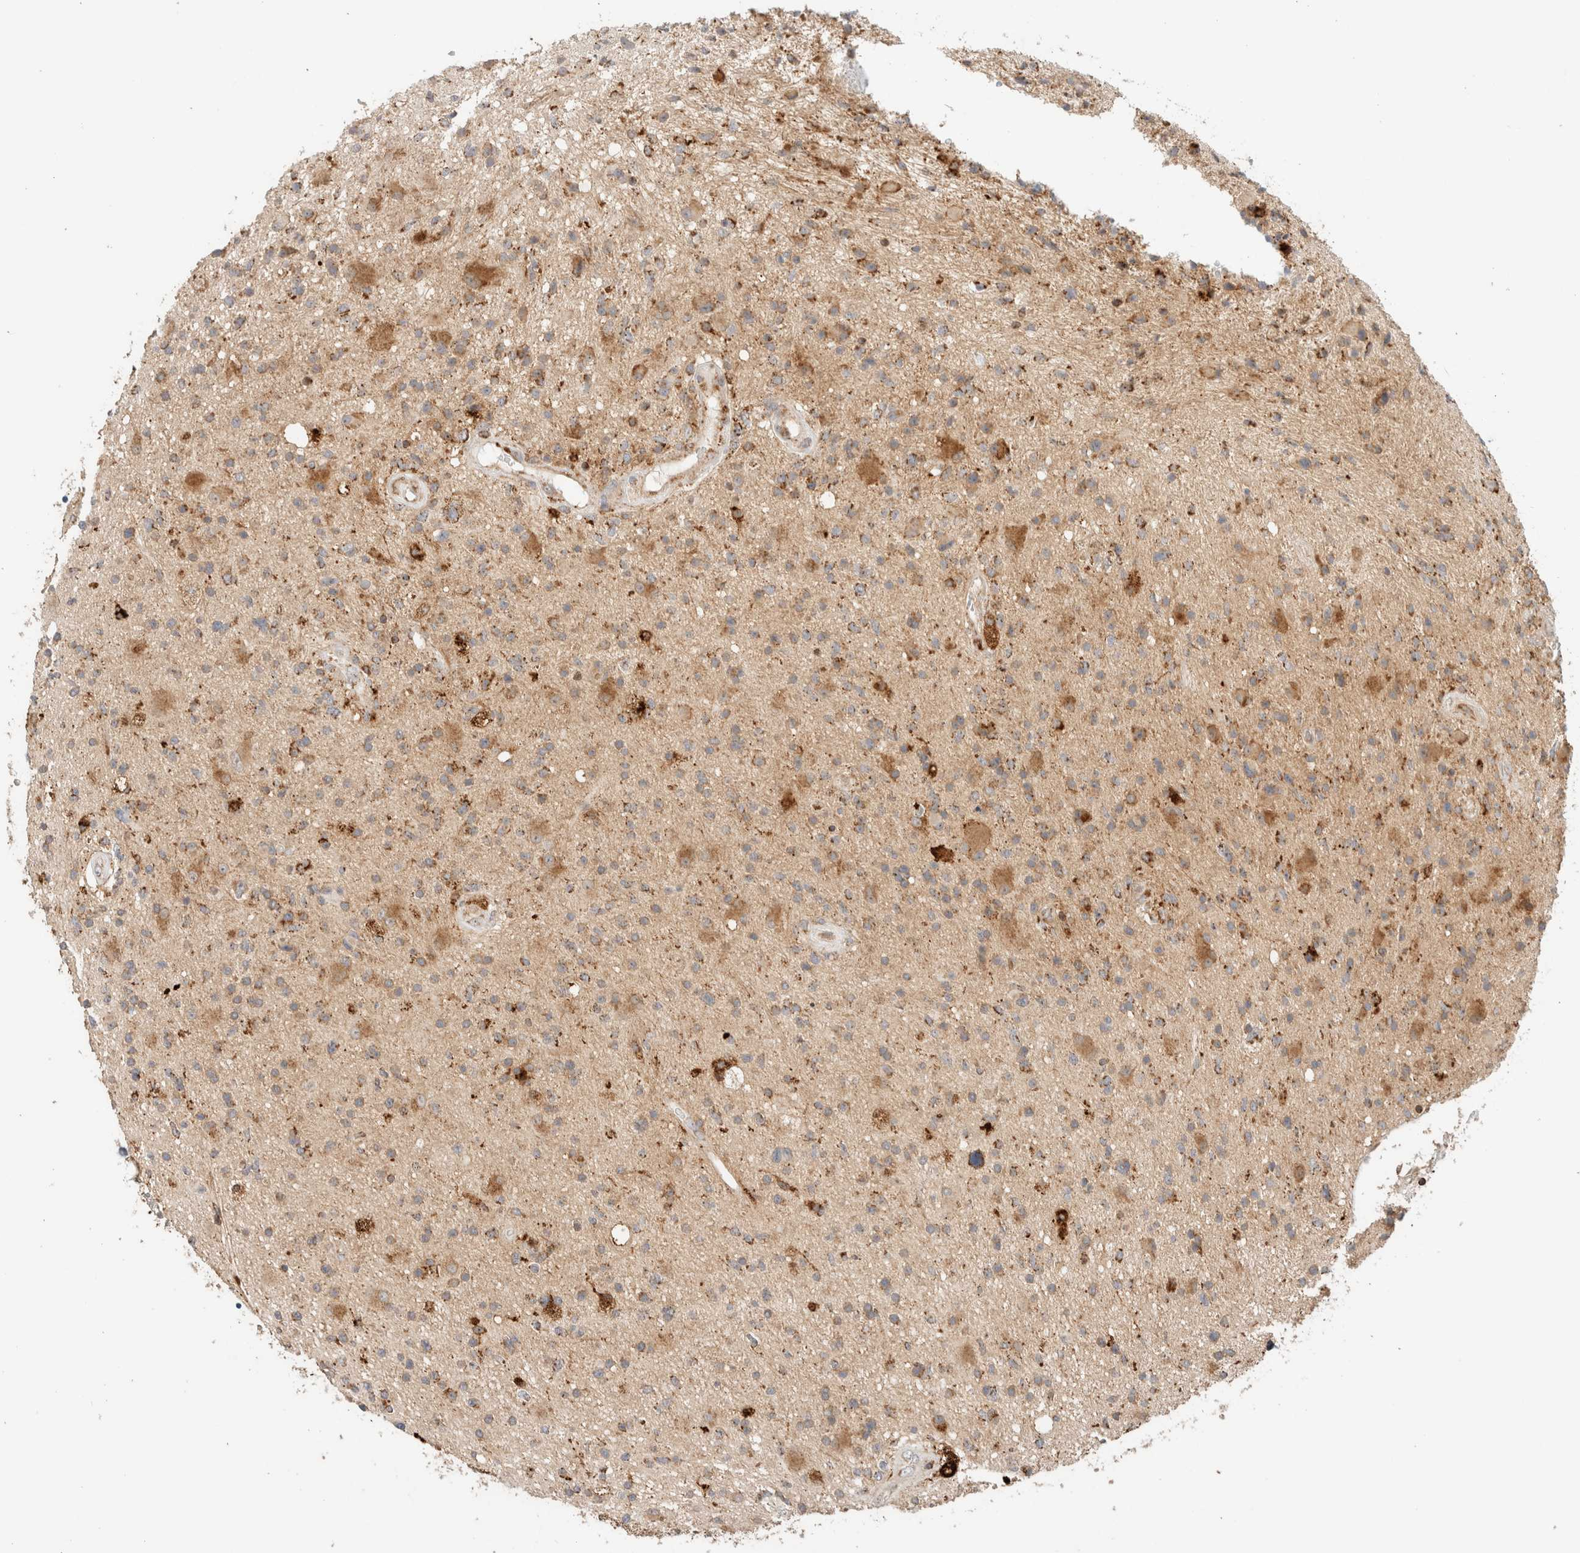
{"staining": {"intensity": "moderate", "quantity": "<25%", "location": "cytoplasmic/membranous"}, "tissue": "glioma", "cell_type": "Tumor cells", "image_type": "cancer", "snomed": [{"axis": "morphology", "description": "Glioma, malignant, High grade"}, {"axis": "topography", "description": "Brain"}], "caption": "Human malignant glioma (high-grade) stained for a protein (brown) displays moderate cytoplasmic/membranous positive staining in approximately <25% of tumor cells.", "gene": "MRM3", "patient": {"sex": "male", "age": 33}}